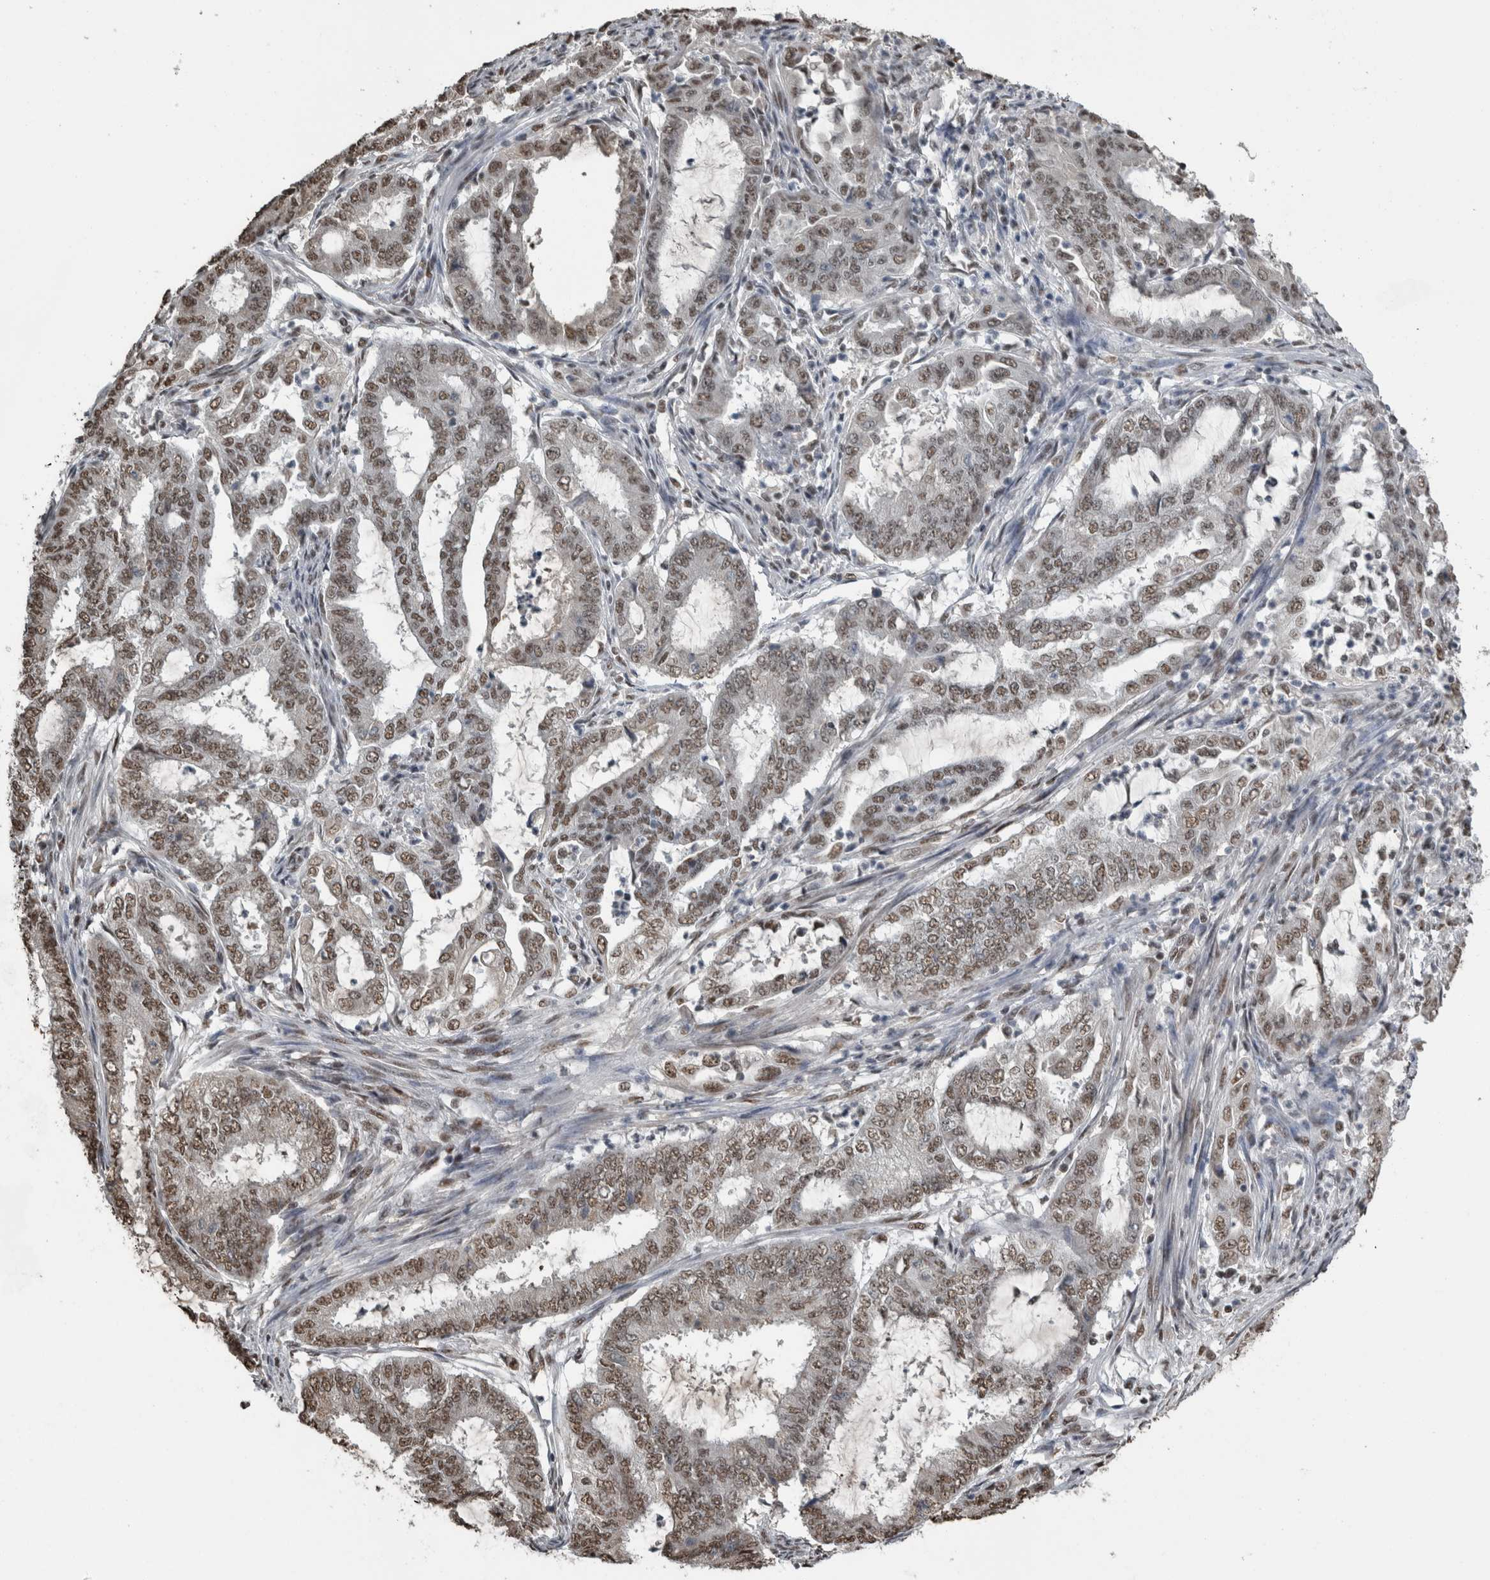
{"staining": {"intensity": "moderate", "quantity": ">75%", "location": "nuclear"}, "tissue": "endometrial cancer", "cell_type": "Tumor cells", "image_type": "cancer", "snomed": [{"axis": "morphology", "description": "Adenocarcinoma, NOS"}, {"axis": "topography", "description": "Endometrium"}], "caption": "Immunohistochemical staining of endometrial cancer displays medium levels of moderate nuclear protein staining in about >75% of tumor cells.", "gene": "TGS1", "patient": {"sex": "female", "age": 51}}